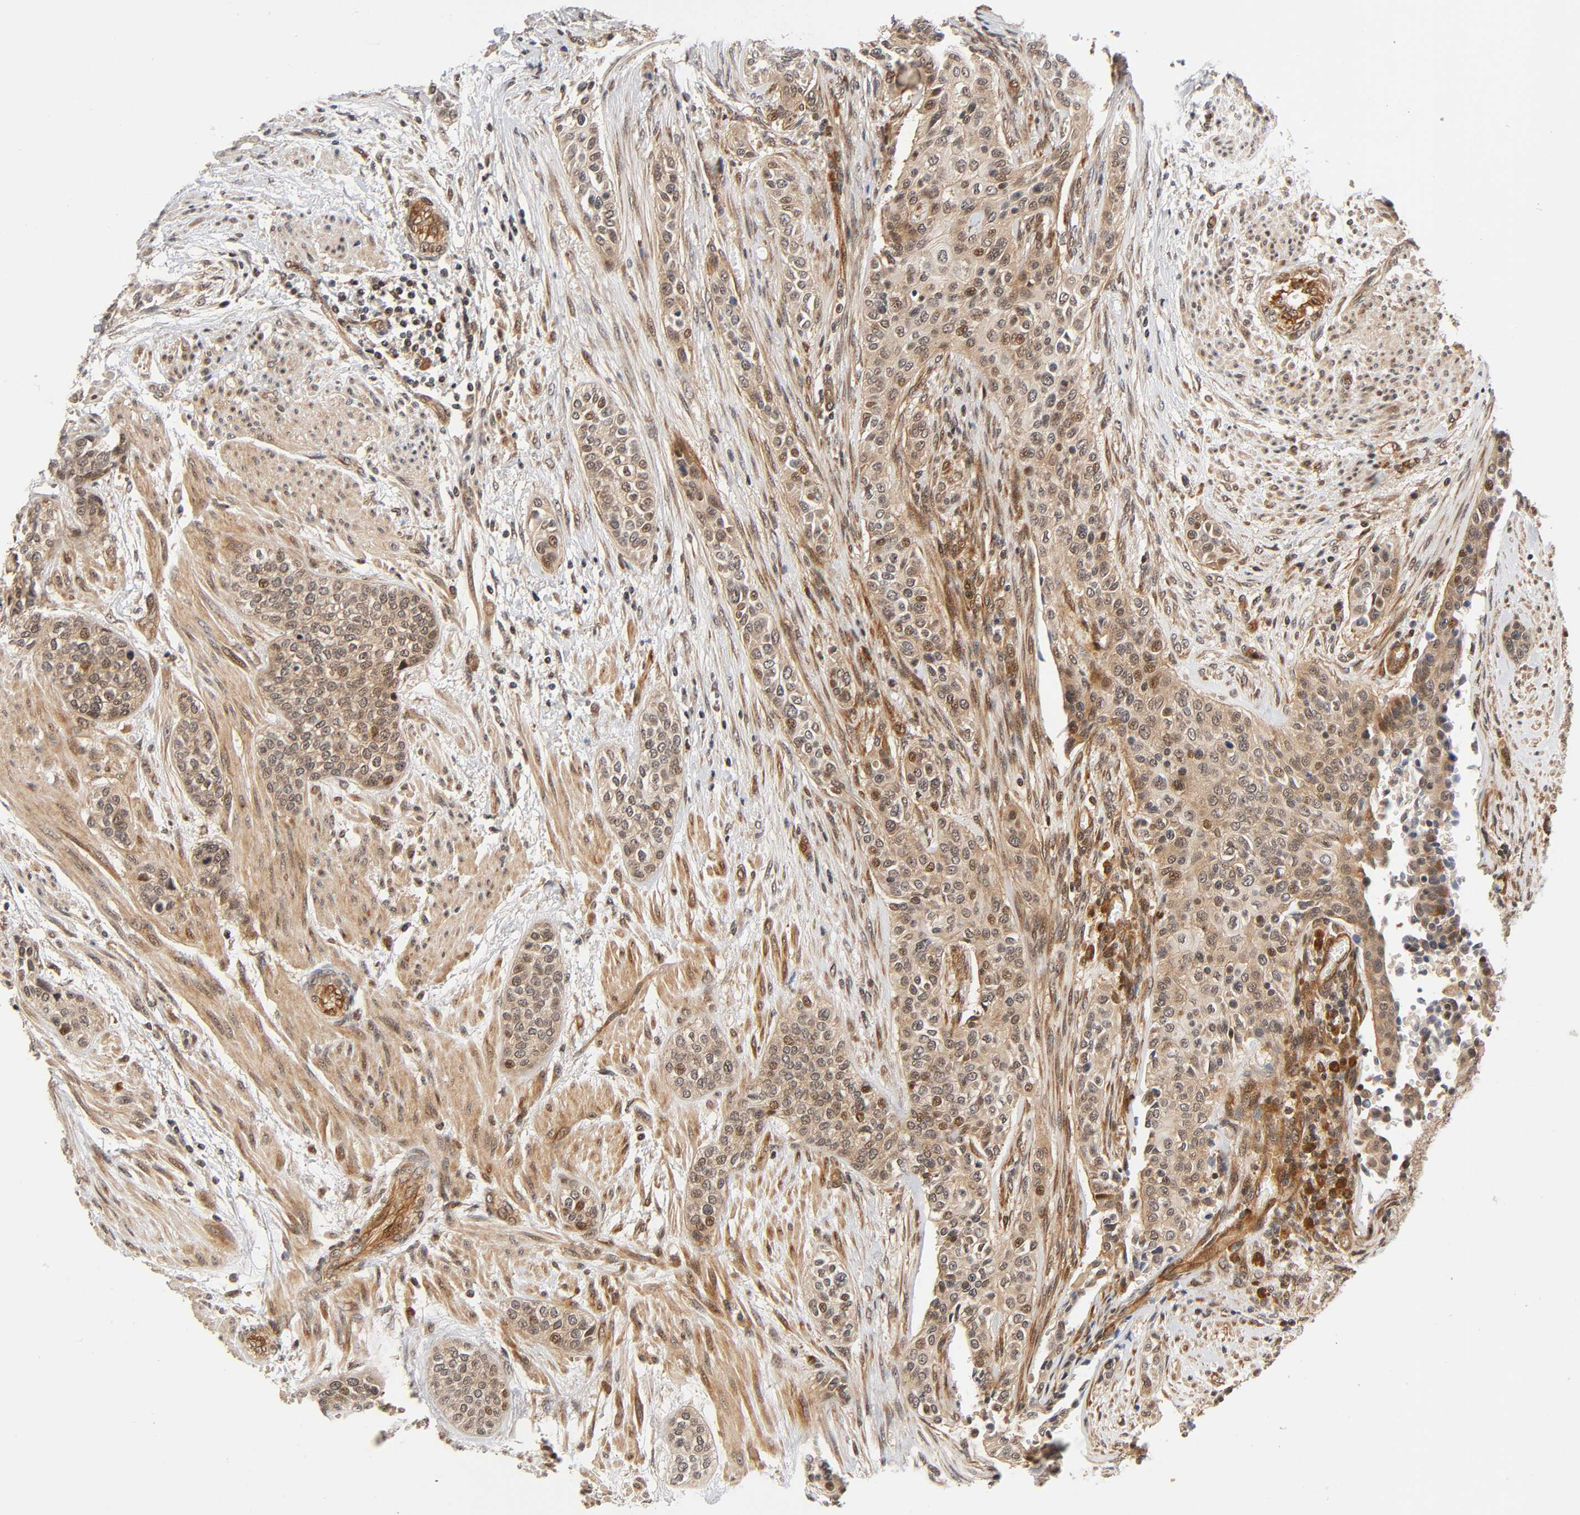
{"staining": {"intensity": "weak", "quantity": ">75%", "location": "cytoplasmic/membranous,nuclear"}, "tissue": "urothelial cancer", "cell_type": "Tumor cells", "image_type": "cancer", "snomed": [{"axis": "morphology", "description": "Urothelial carcinoma, High grade"}, {"axis": "topography", "description": "Urinary bladder"}], "caption": "Urothelial cancer tissue displays weak cytoplasmic/membranous and nuclear staining in about >75% of tumor cells", "gene": "IQCJ-SCHIP1", "patient": {"sex": "male", "age": 74}}